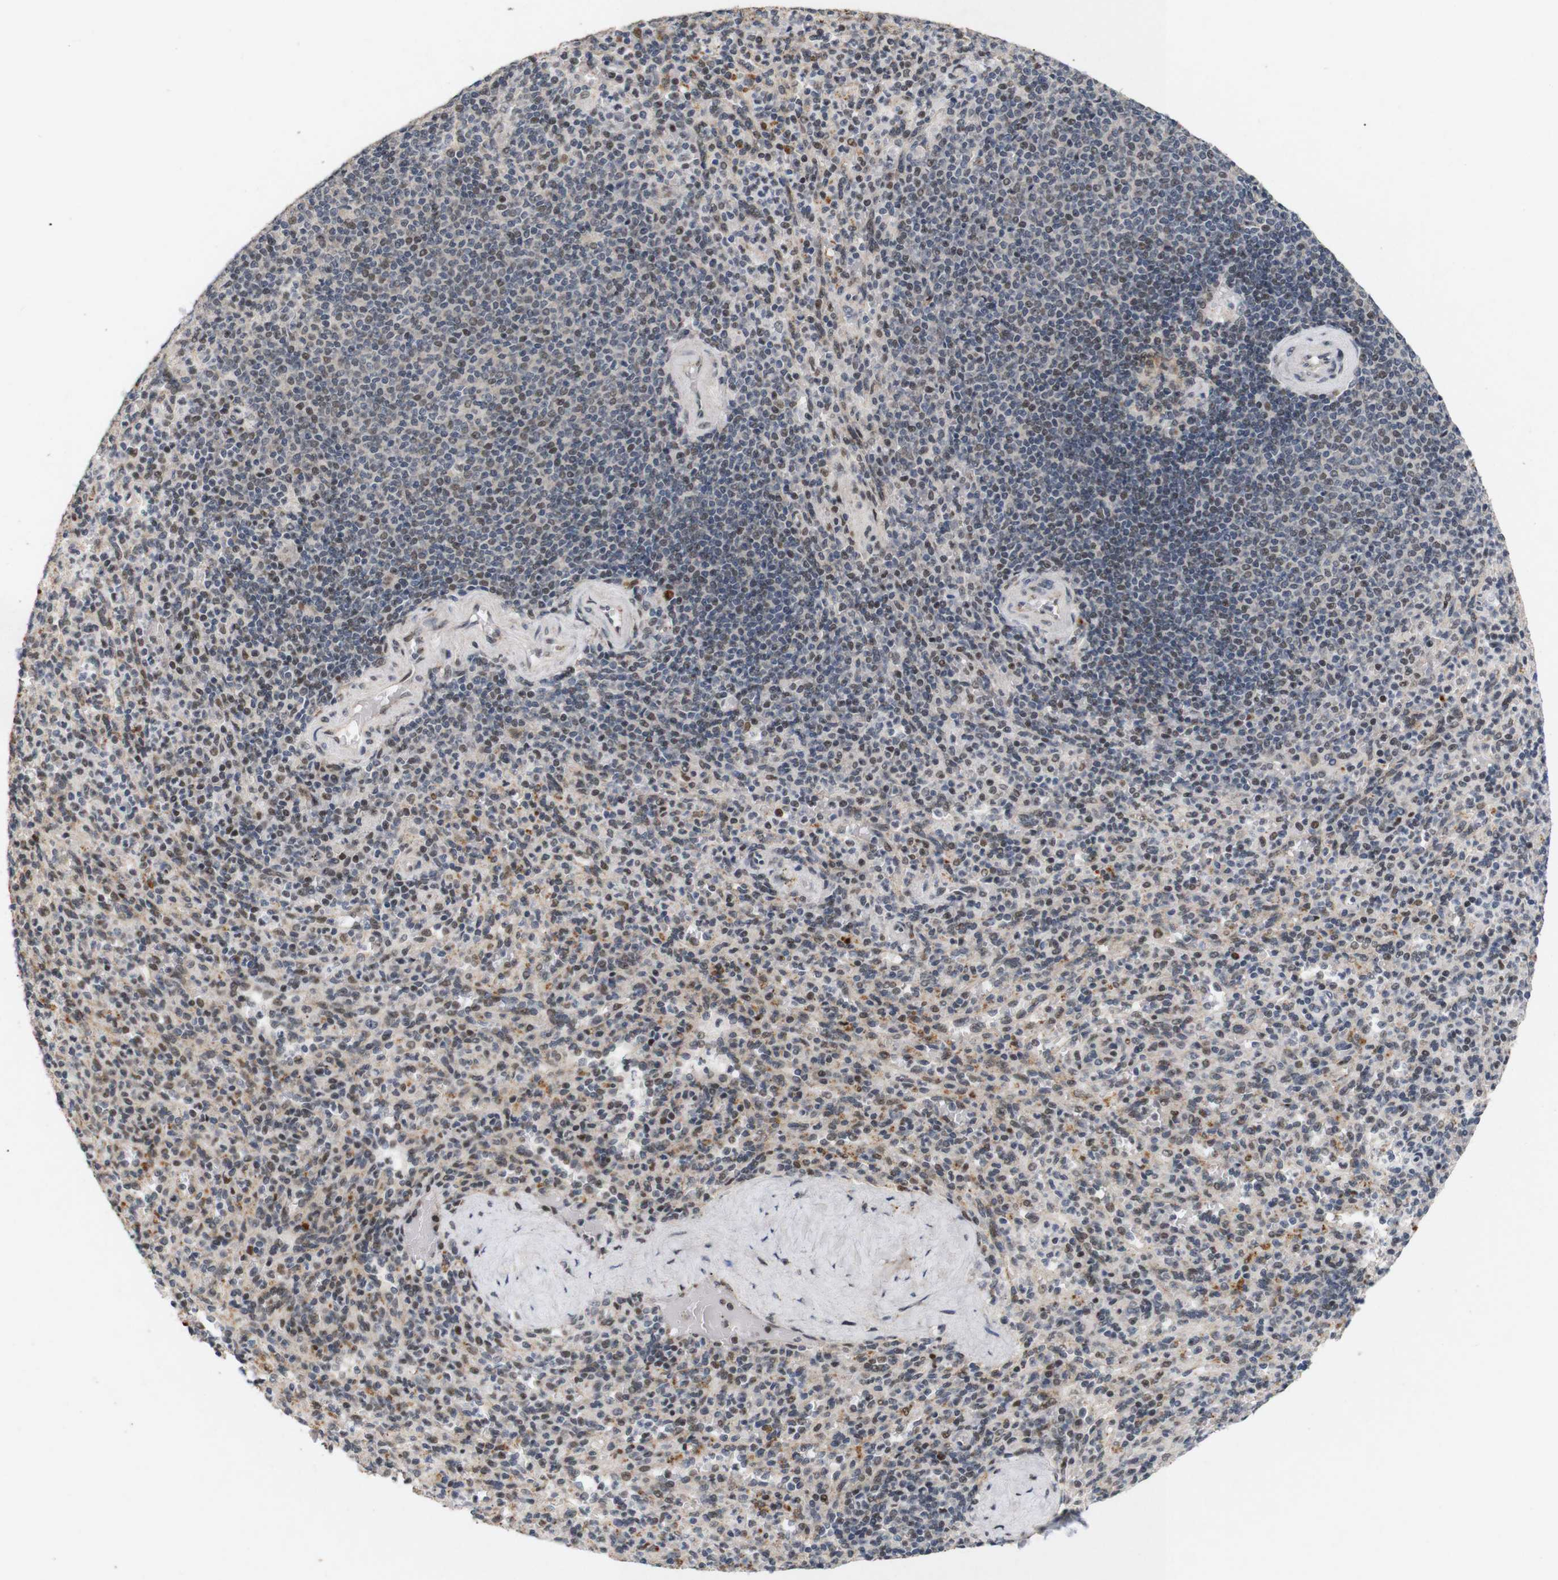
{"staining": {"intensity": "moderate", "quantity": "25%-75%", "location": "cytoplasmic/membranous,nuclear"}, "tissue": "spleen", "cell_type": "Cells in red pulp", "image_type": "normal", "snomed": [{"axis": "morphology", "description": "Normal tissue, NOS"}, {"axis": "topography", "description": "Spleen"}], "caption": "Immunohistochemistry (IHC) (DAB) staining of unremarkable human spleen exhibits moderate cytoplasmic/membranous,nuclear protein expression in approximately 25%-75% of cells in red pulp. Nuclei are stained in blue.", "gene": "PYM1", "patient": {"sex": "male", "age": 36}}